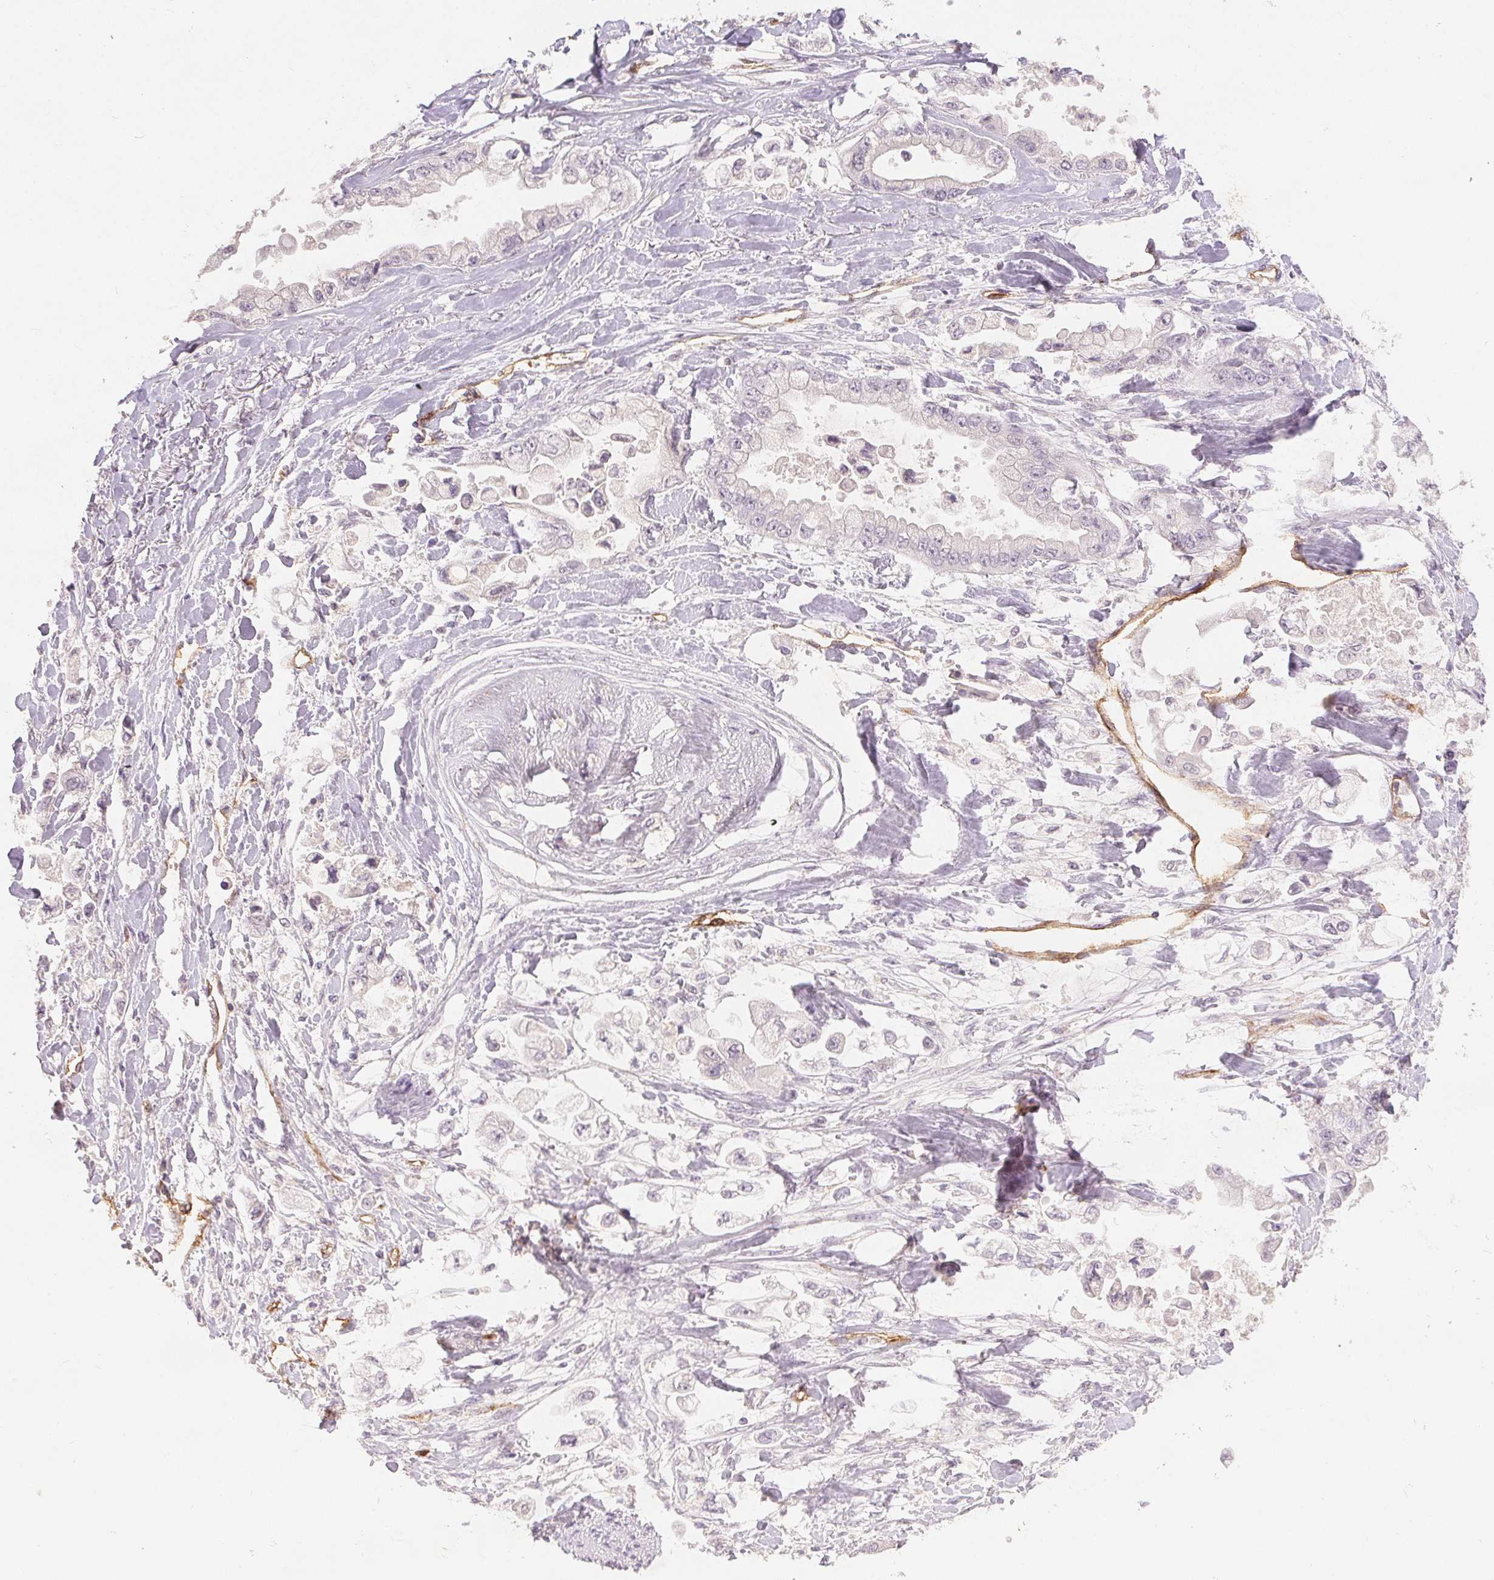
{"staining": {"intensity": "negative", "quantity": "none", "location": "none"}, "tissue": "stomach cancer", "cell_type": "Tumor cells", "image_type": "cancer", "snomed": [{"axis": "morphology", "description": "Adenocarcinoma, NOS"}, {"axis": "topography", "description": "Stomach"}], "caption": "There is no significant positivity in tumor cells of adenocarcinoma (stomach).", "gene": "PODXL", "patient": {"sex": "male", "age": 62}}